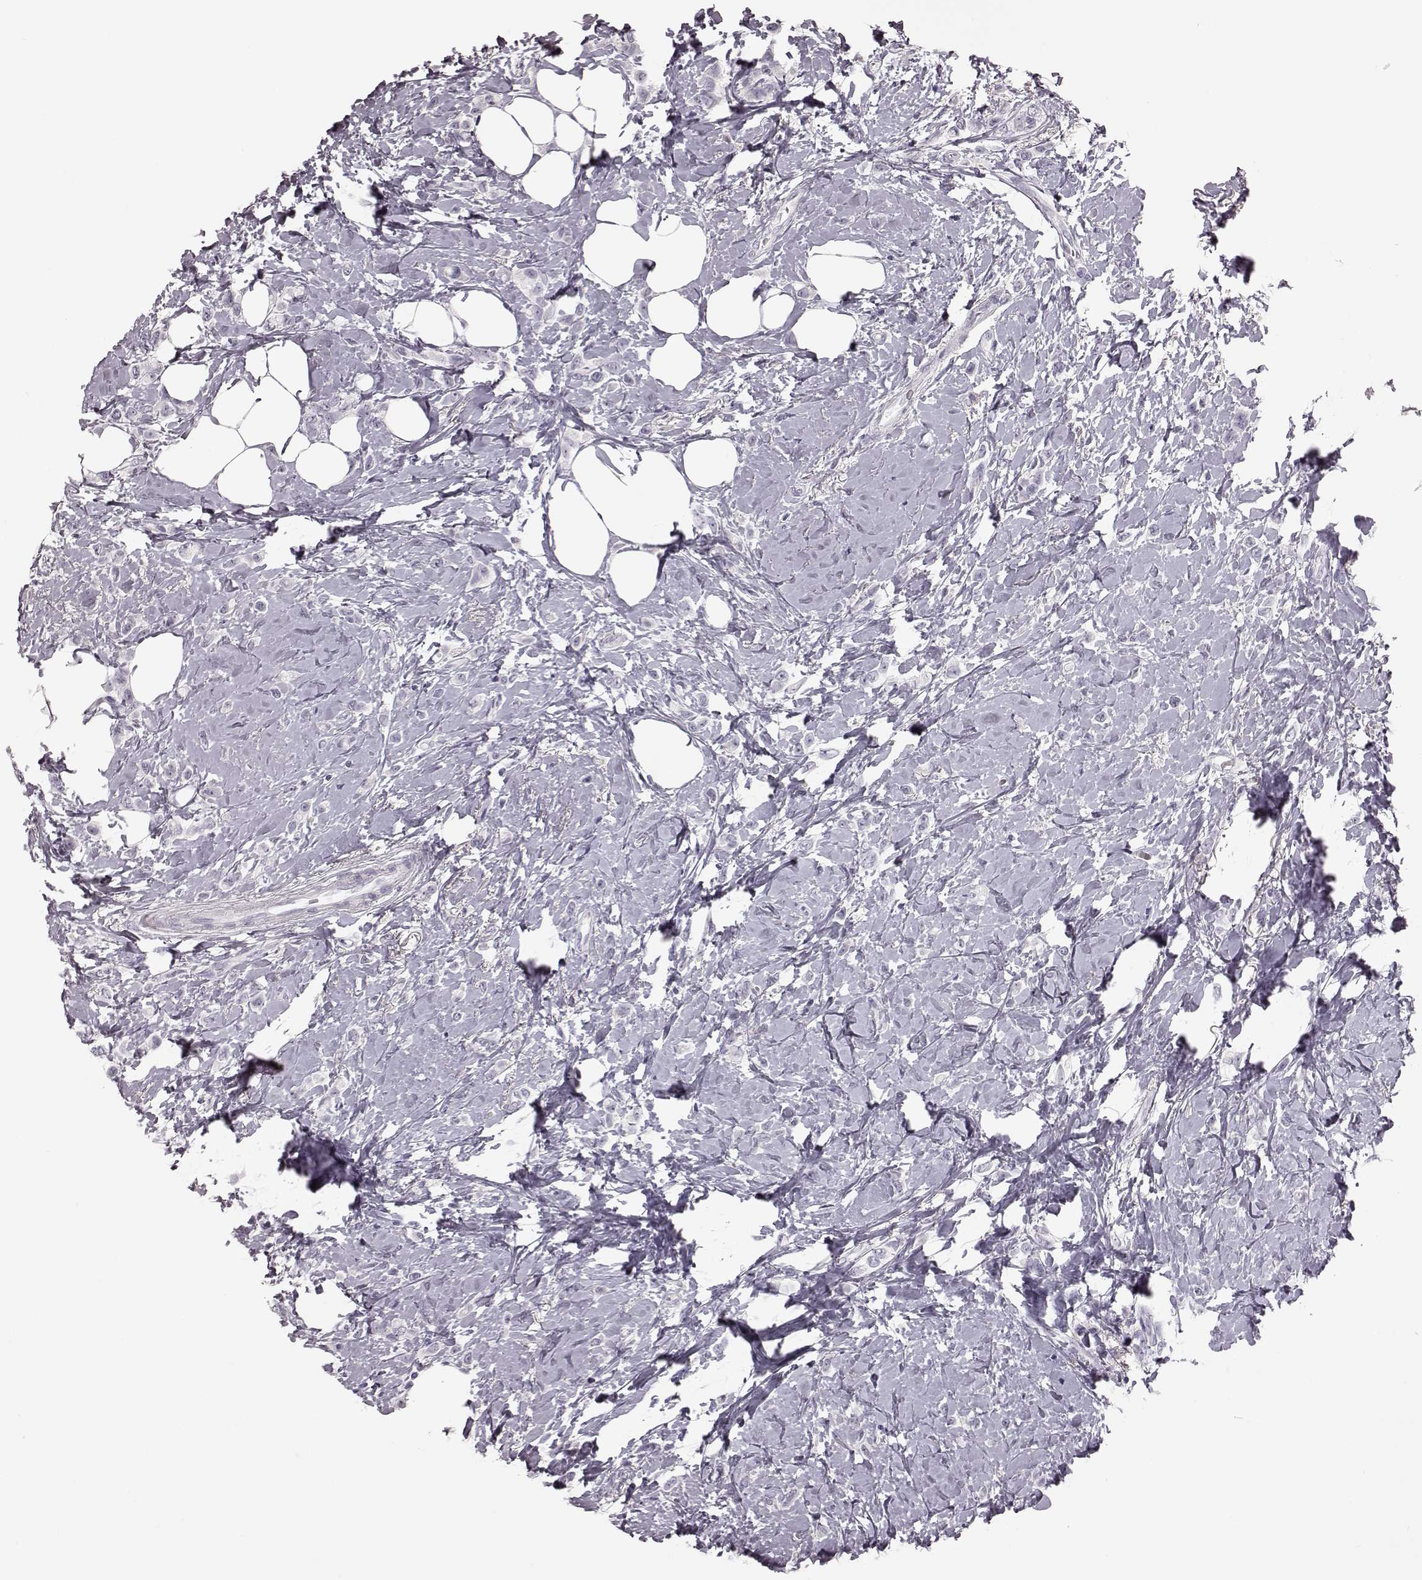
{"staining": {"intensity": "negative", "quantity": "none", "location": "none"}, "tissue": "breast cancer", "cell_type": "Tumor cells", "image_type": "cancer", "snomed": [{"axis": "morphology", "description": "Lobular carcinoma"}, {"axis": "topography", "description": "Breast"}], "caption": "High magnification brightfield microscopy of breast cancer (lobular carcinoma) stained with DAB (3,3'-diaminobenzidine) (brown) and counterstained with hematoxylin (blue): tumor cells show no significant expression. The staining is performed using DAB brown chromogen with nuclei counter-stained in using hematoxylin.", "gene": "ZNF433", "patient": {"sex": "female", "age": 66}}